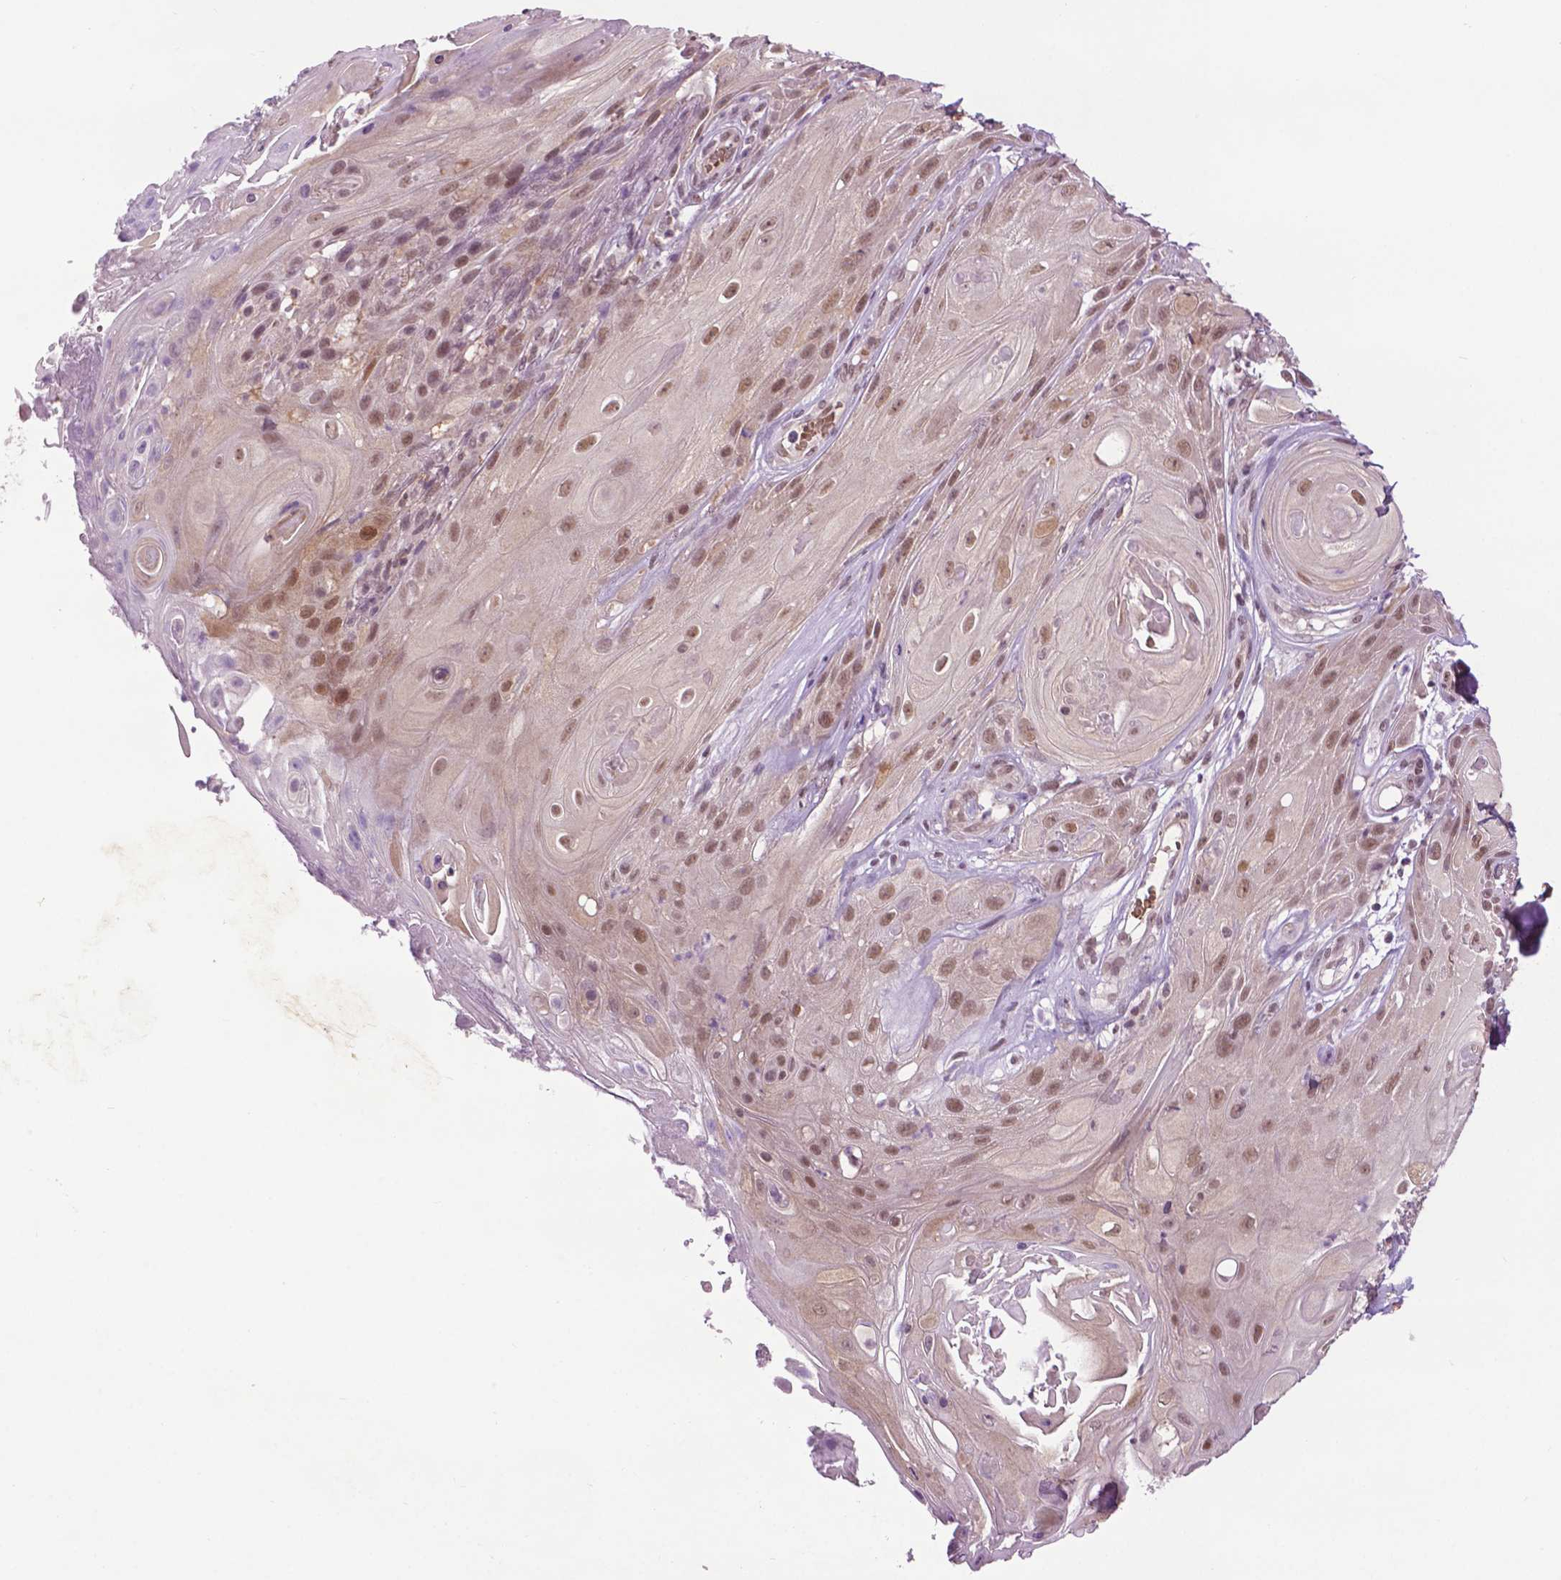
{"staining": {"intensity": "moderate", "quantity": ">75%", "location": "nuclear"}, "tissue": "skin cancer", "cell_type": "Tumor cells", "image_type": "cancer", "snomed": [{"axis": "morphology", "description": "Squamous cell carcinoma, NOS"}, {"axis": "topography", "description": "Skin"}], "caption": "Protein staining of skin cancer tissue reveals moderate nuclear staining in about >75% of tumor cells. (IHC, brightfield microscopy, high magnification).", "gene": "UBQLN4", "patient": {"sex": "male", "age": 62}}